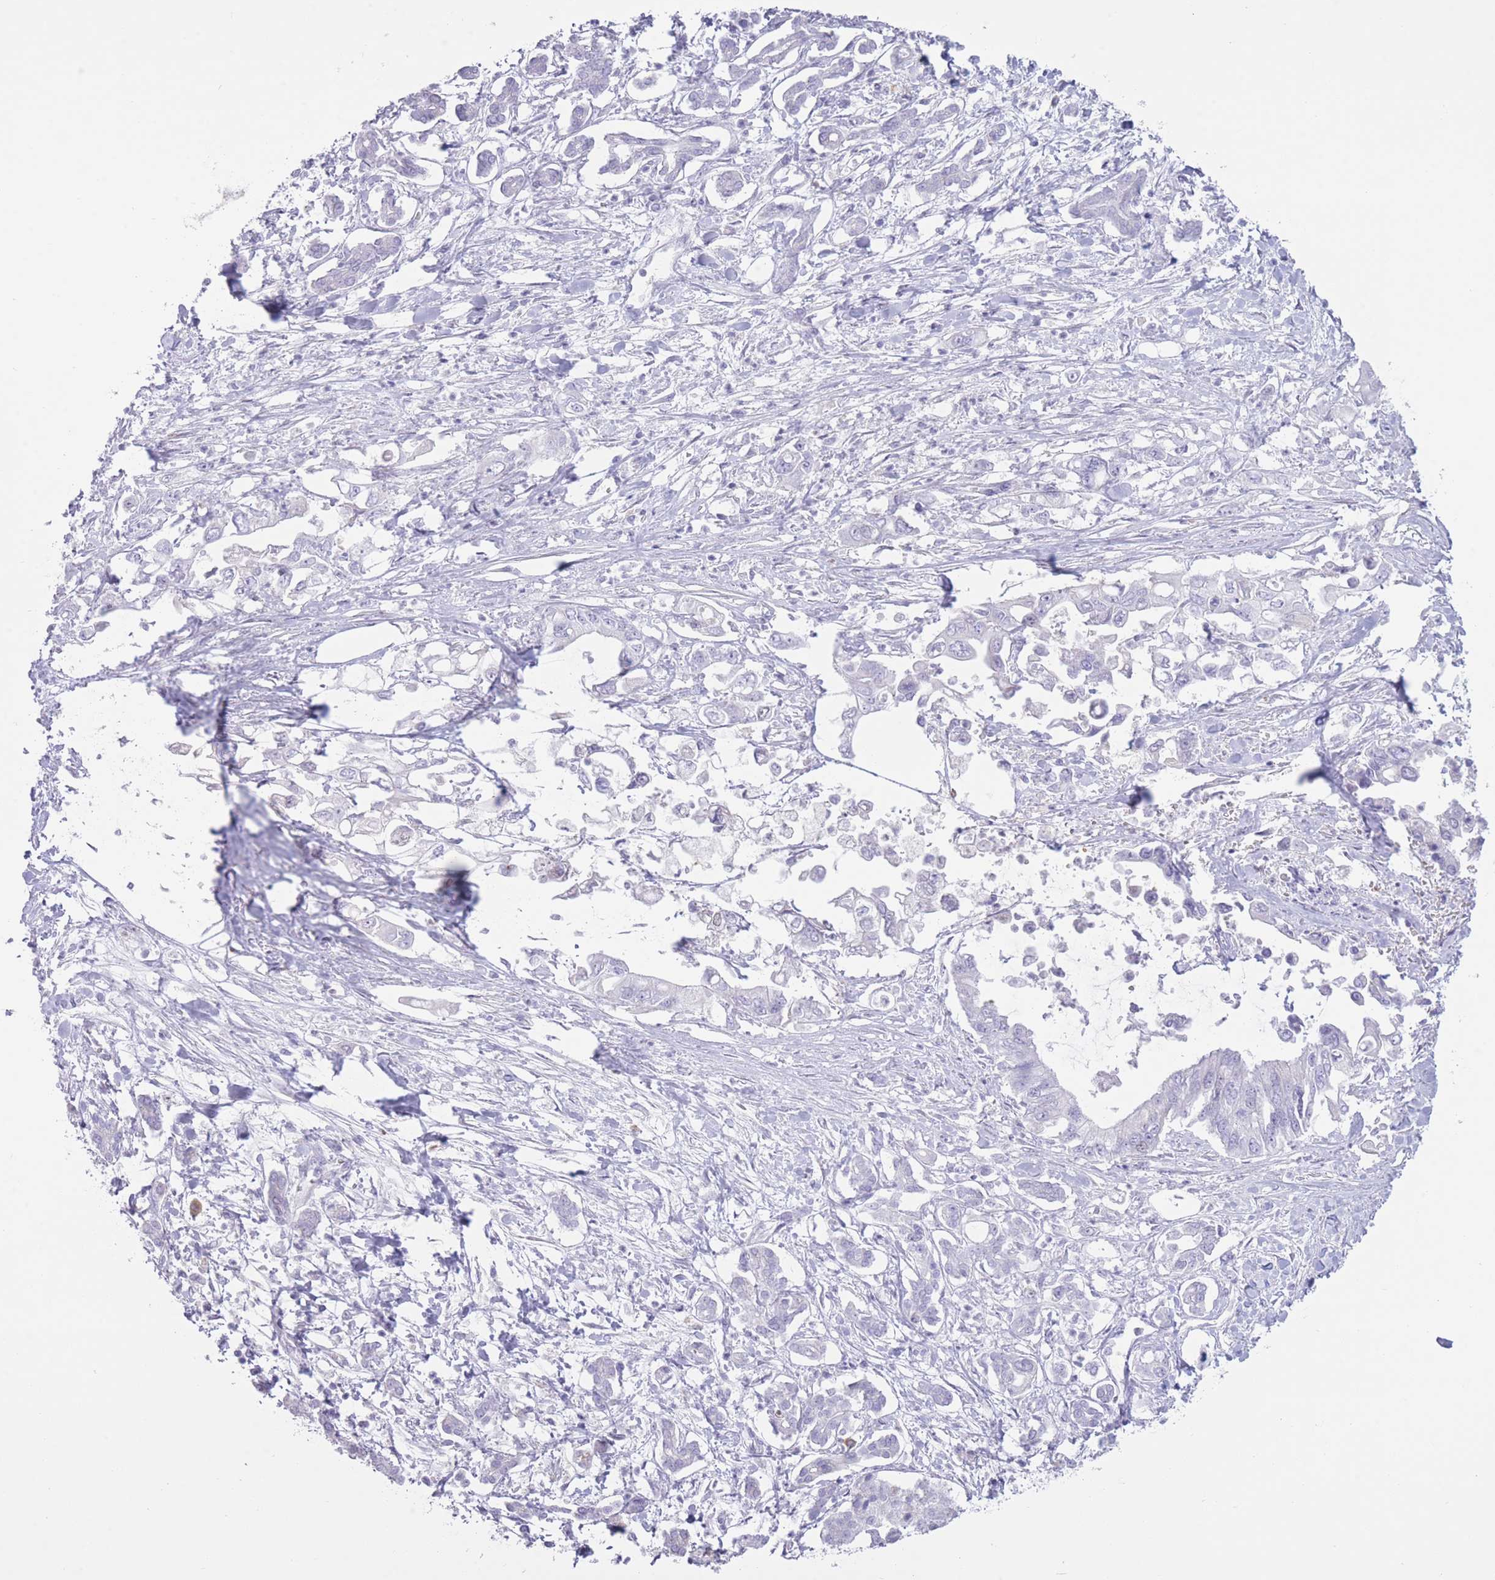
{"staining": {"intensity": "negative", "quantity": "none", "location": "none"}, "tissue": "pancreatic cancer", "cell_type": "Tumor cells", "image_type": "cancer", "snomed": [{"axis": "morphology", "description": "Adenocarcinoma, NOS"}, {"axis": "topography", "description": "Pancreas"}], "caption": "A photomicrograph of human pancreatic cancer (adenocarcinoma) is negative for staining in tumor cells.", "gene": "AP3S2", "patient": {"sex": "male", "age": 61}}